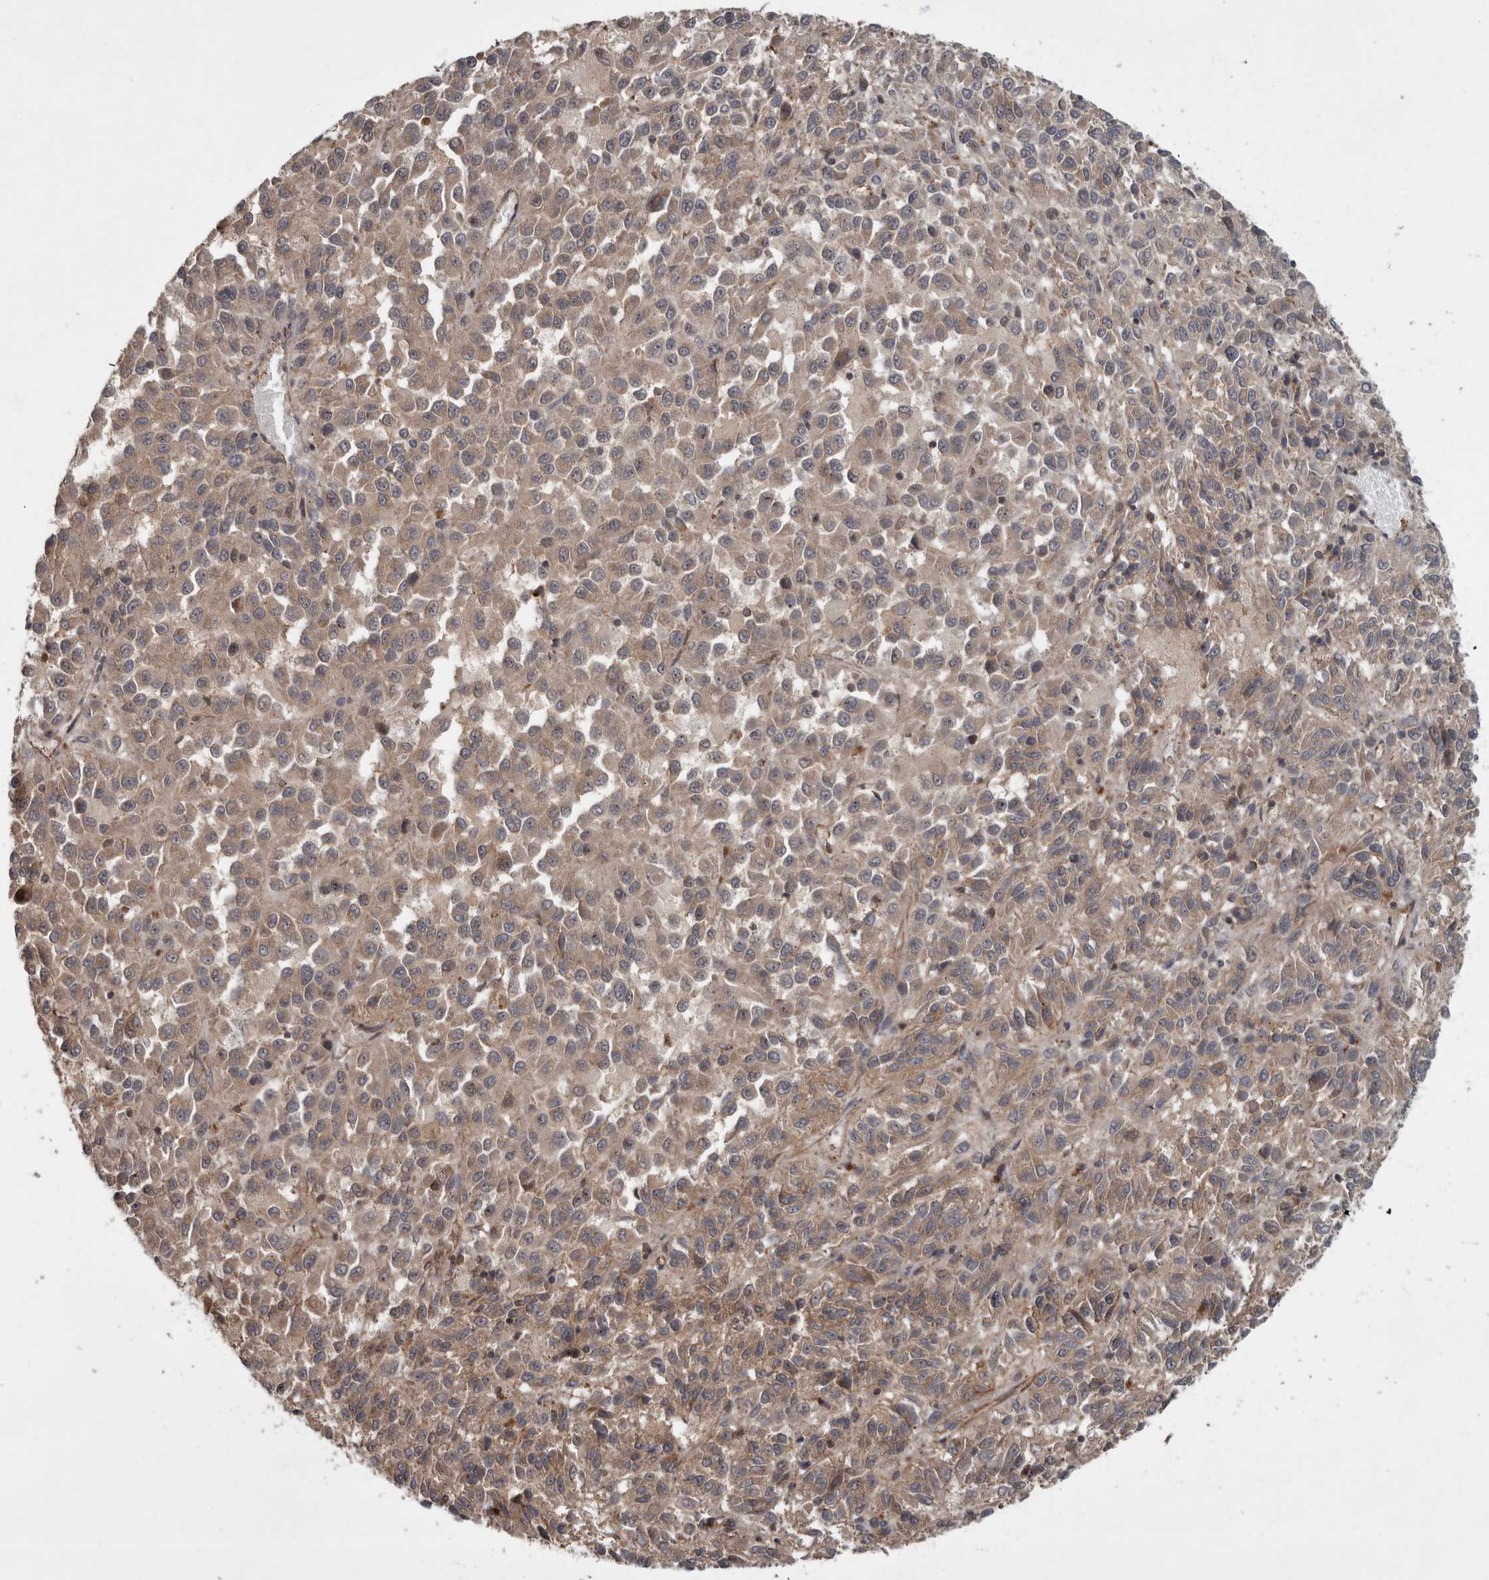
{"staining": {"intensity": "weak", "quantity": ">75%", "location": "cytoplasmic/membranous"}, "tissue": "melanoma", "cell_type": "Tumor cells", "image_type": "cancer", "snomed": [{"axis": "morphology", "description": "Malignant melanoma, Metastatic site"}, {"axis": "topography", "description": "Lung"}], "caption": "Immunohistochemical staining of malignant melanoma (metastatic site) exhibits low levels of weak cytoplasmic/membranous protein expression in about >75% of tumor cells.", "gene": "VEGFD", "patient": {"sex": "male", "age": 64}}